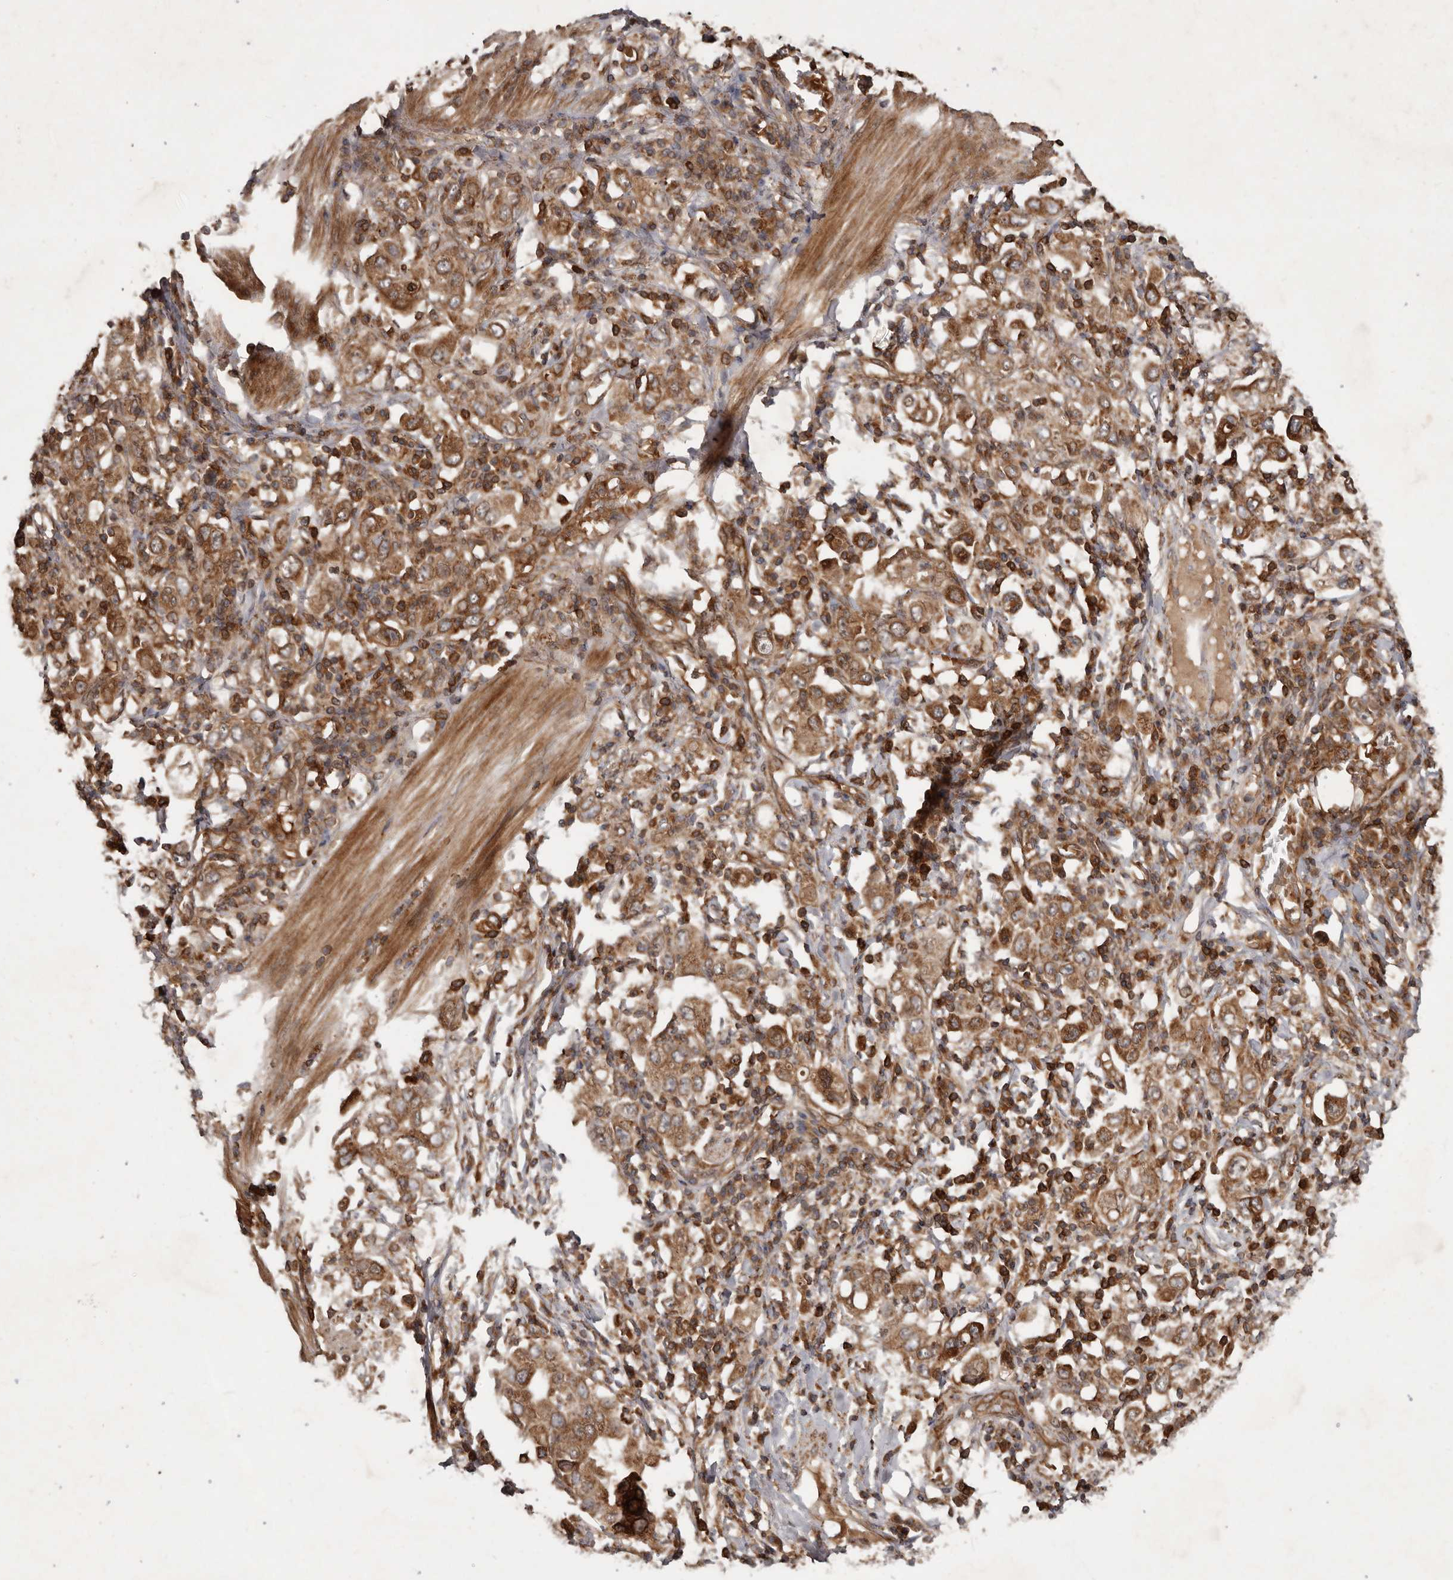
{"staining": {"intensity": "moderate", "quantity": ">75%", "location": "cytoplasmic/membranous"}, "tissue": "stomach cancer", "cell_type": "Tumor cells", "image_type": "cancer", "snomed": [{"axis": "morphology", "description": "Adenocarcinoma, NOS"}, {"axis": "topography", "description": "Stomach, upper"}], "caption": "About >75% of tumor cells in stomach adenocarcinoma display moderate cytoplasmic/membranous protein positivity as visualized by brown immunohistochemical staining.", "gene": "STK36", "patient": {"sex": "male", "age": 62}}